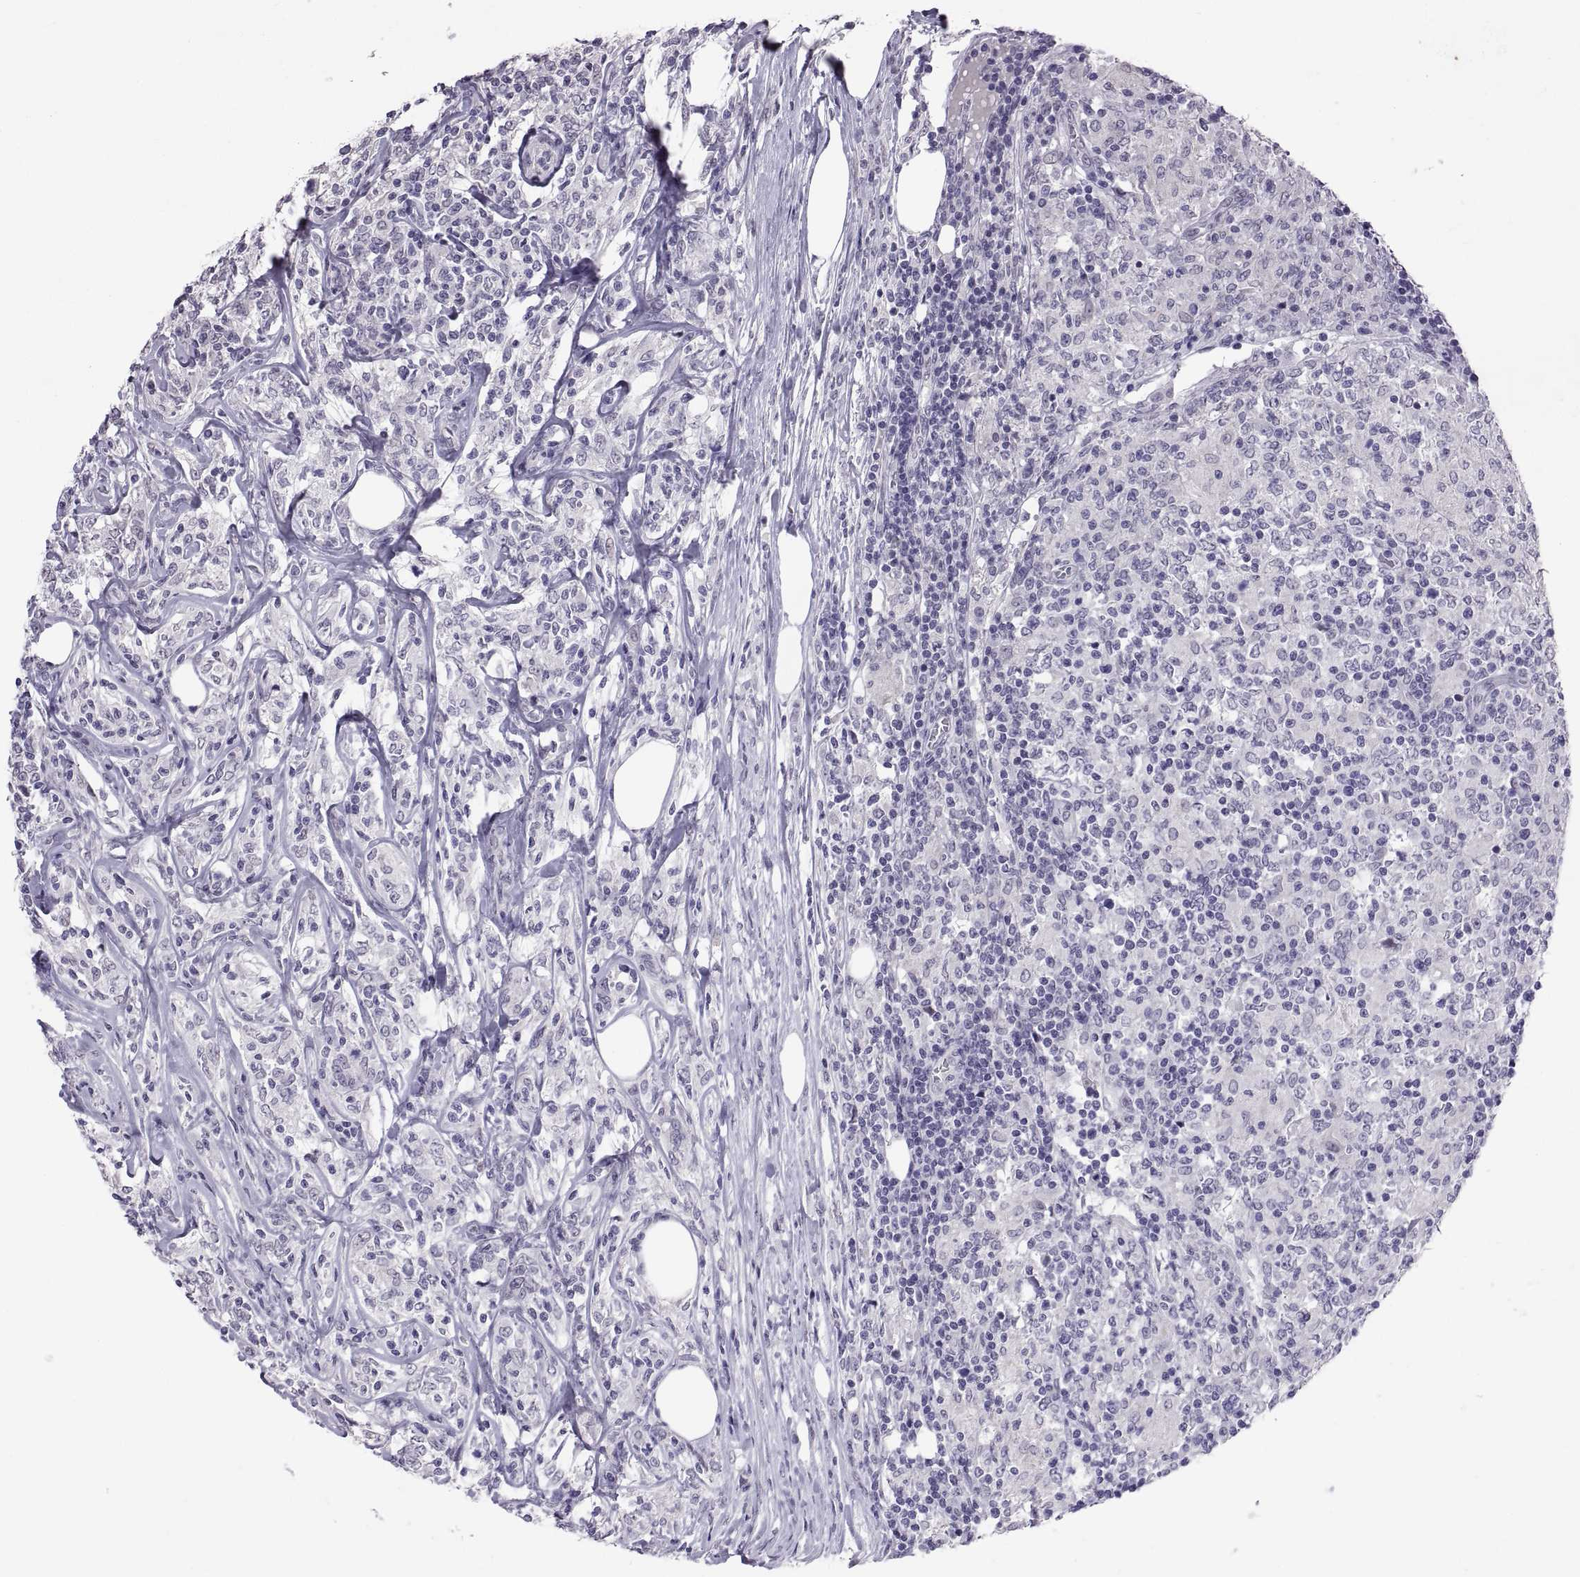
{"staining": {"intensity": "negative", "quantity": "none", "location": "none"}, "tissue": "lymphoma", "cell_type": "Tumor cells", "image_type": "cancer", "snomed": [{"axis": "morphology", "description": "Malignant lymphoma, non-Hodgkin's type, High grade"}, {"axis": "topography", "description": "Lymph node"}], "caption": "A high-resolution micrograph shows immunohistochemistry staining of lymphoma, which reveals no significant staining in tumor cells.", "gene": "KRT77", "patient": {"sex": "female", "age": 84}}